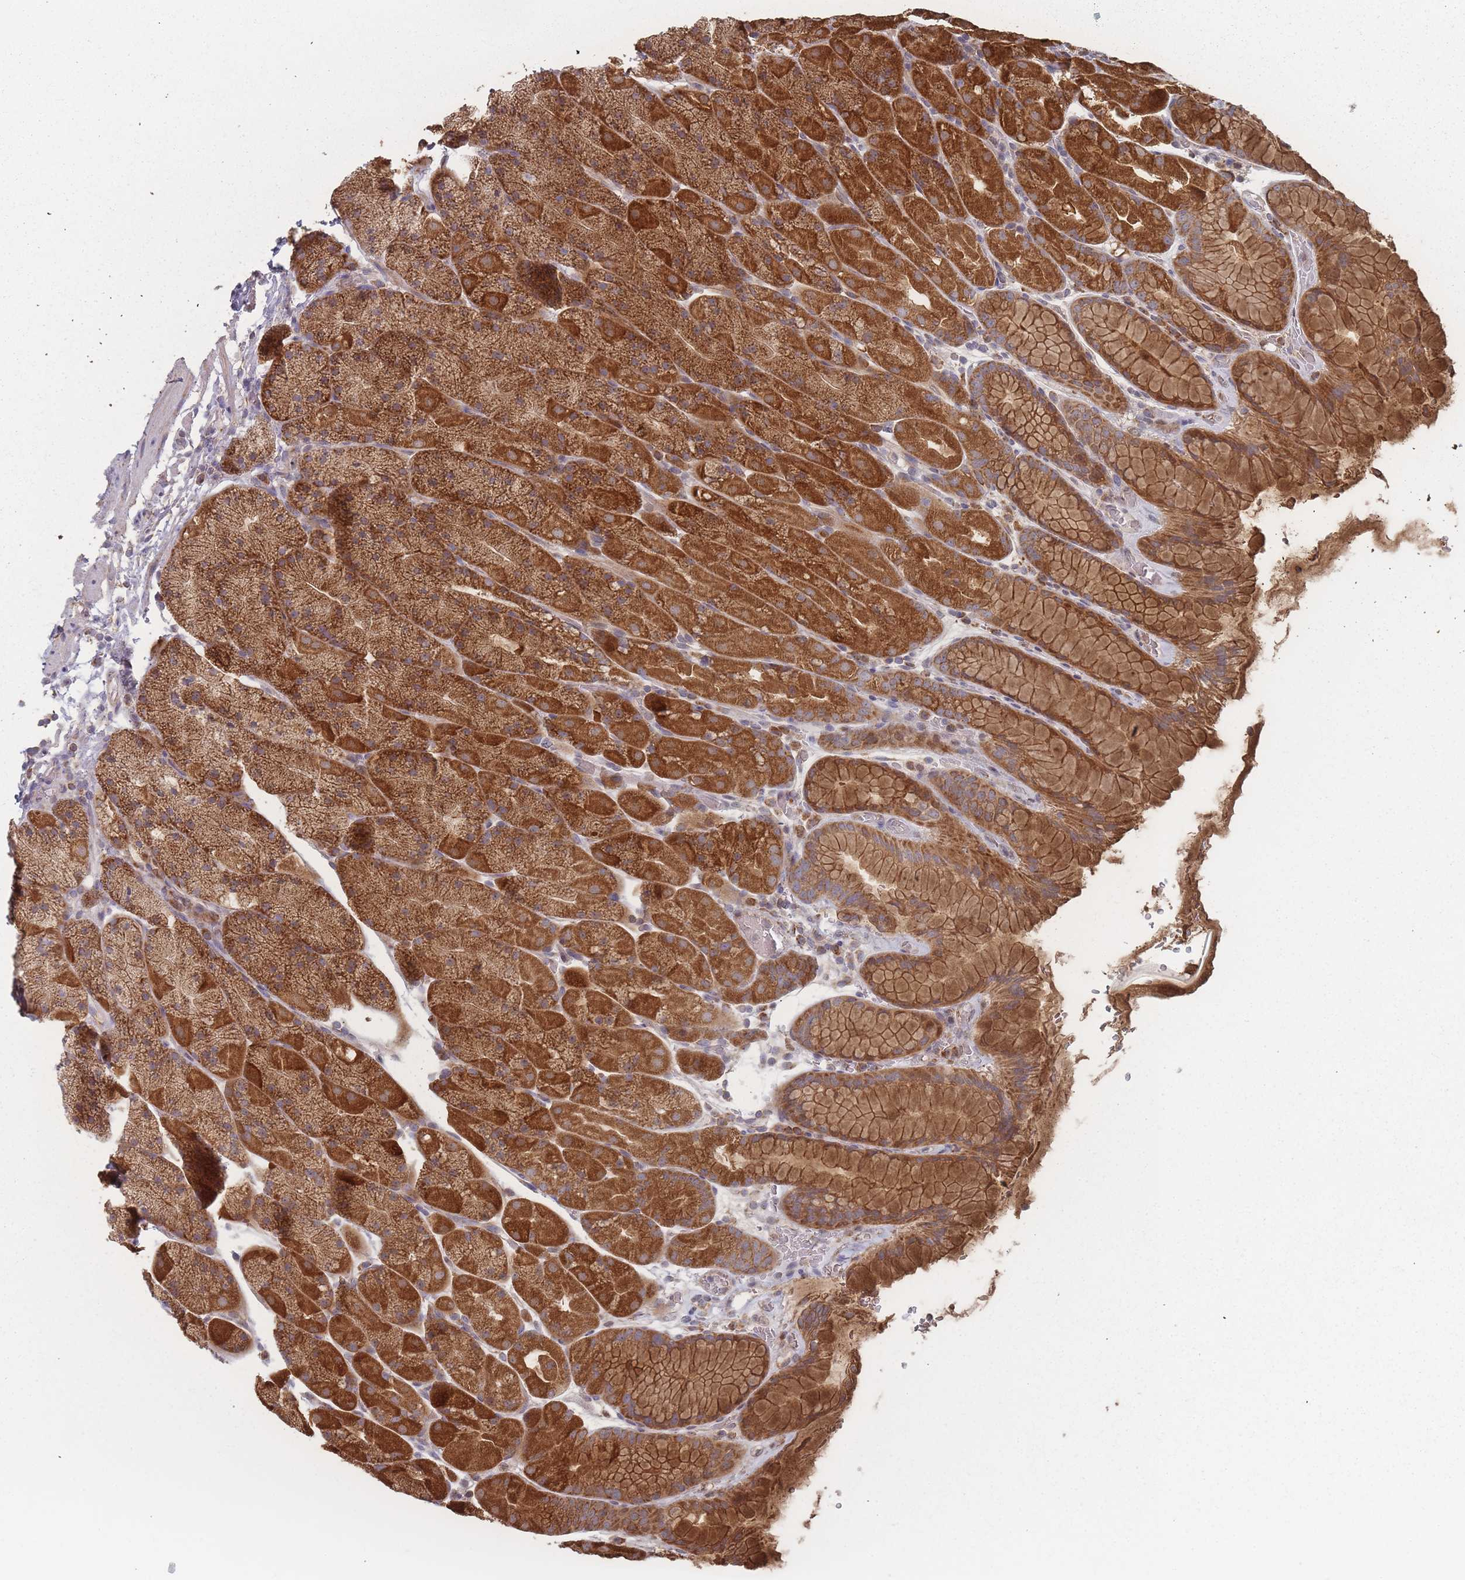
{"staining": {"intensity": "strong", "quantity": ">75%", "location": "cytoplasmic/membranous"}, "tissue": "stomach", "cell_type": "Glandular cells", "image_type": "normal", "snomed": [{"axis": "morphology", "description": "Normal tissue, NOS"}, {"axis": "topography", "description": "Stomach, upper"}, {"axis": "topography", "description": "Stomach, lower"}], "caption": "Unremarkable stomach demonstrates strong cytoplasmic/membranous staining in approximately >75% of glandular cells, visualized by immunohistochemistry. The staining is performed using DAB brown chromogen to label protein expression. The nuclei are counter-stained blue using hematoxylin.", "gene": "PSMB3", "patient": {"sex": "male", "age": 67}}